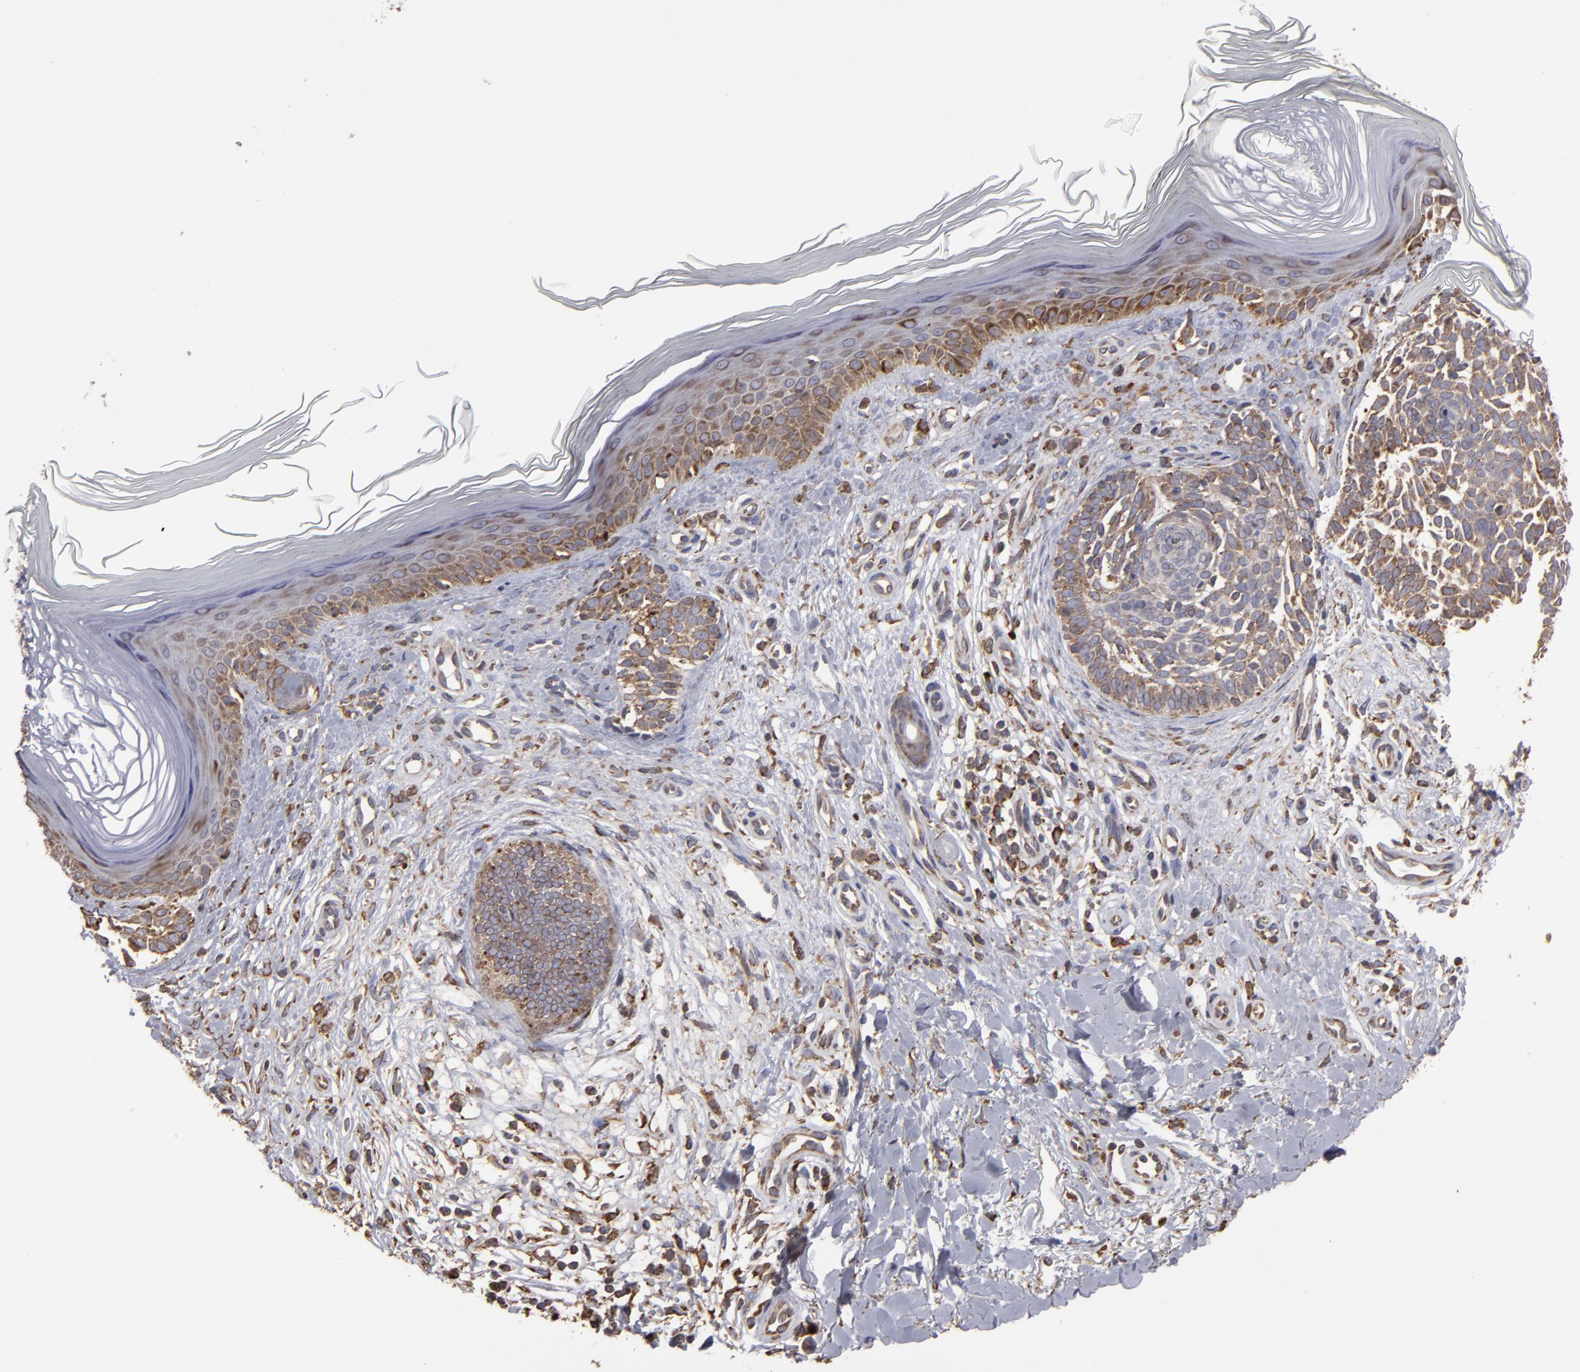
{"staining": {"intensity": "moderate", "quantity": ">75%", "location": "cytoplasmic/membranous"}, "tissue": "skin cancer", "cell_type": "Tumor cells", "image_type": "cancer", "snomed": [{"axis": "morphology", "description": "Normal tissue, NOS"}, {"axis": "morphology", "description": "Basal cell carcinoma"}, {"axis": "topography", "description": "Skin"}], "caption": "A high-resolution micrograph shows immunohistochemistry (IHC) staining of skin basal cell carcinoma, which reveals moderate cytoplasmic/membranous staining in about >75% of tumor cells.", "gene": "SND1", "patient": {"sex": "female", "age": 58}}